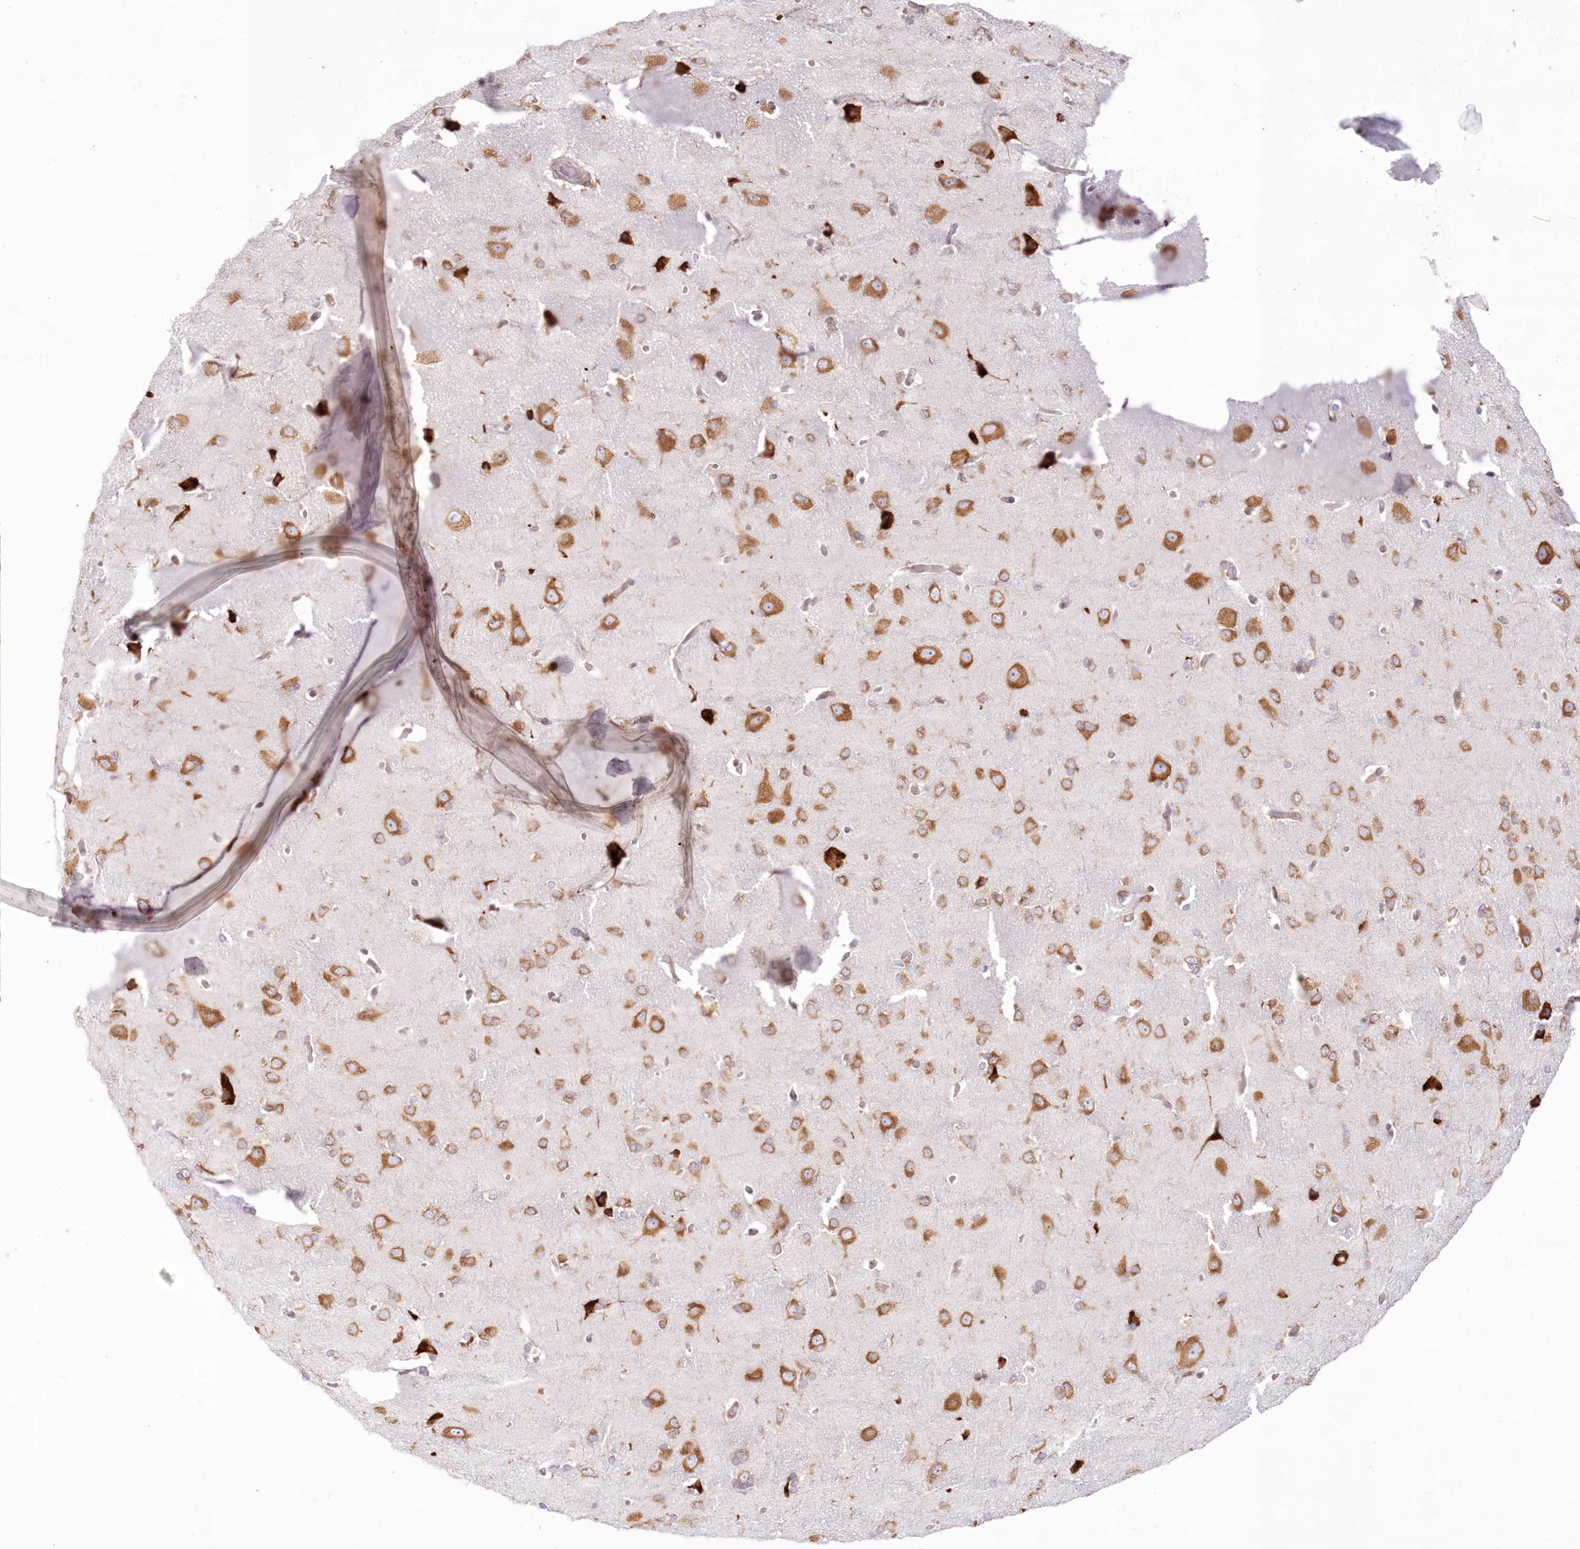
{"staining": {"intensity": "negative", "quantity": "none", "location": "none"}, "tissue": "cerebral cortex", "cell_type": "Endothelial cells", "image_type": "normal", "snomed": [{"axis": "morphology", "description": "Normal tissue, NOS"}, {"axis": "topography", "description": "Cerebral cortex"}], "caption": "There is no significant positivity in endothelial cells of cerebral cortex. (Immunohistochemistry (ihc), brightfield microscopy, high magnification).", "gene": "RNPEP", "patient": {"sex": "male", "age": 62}}